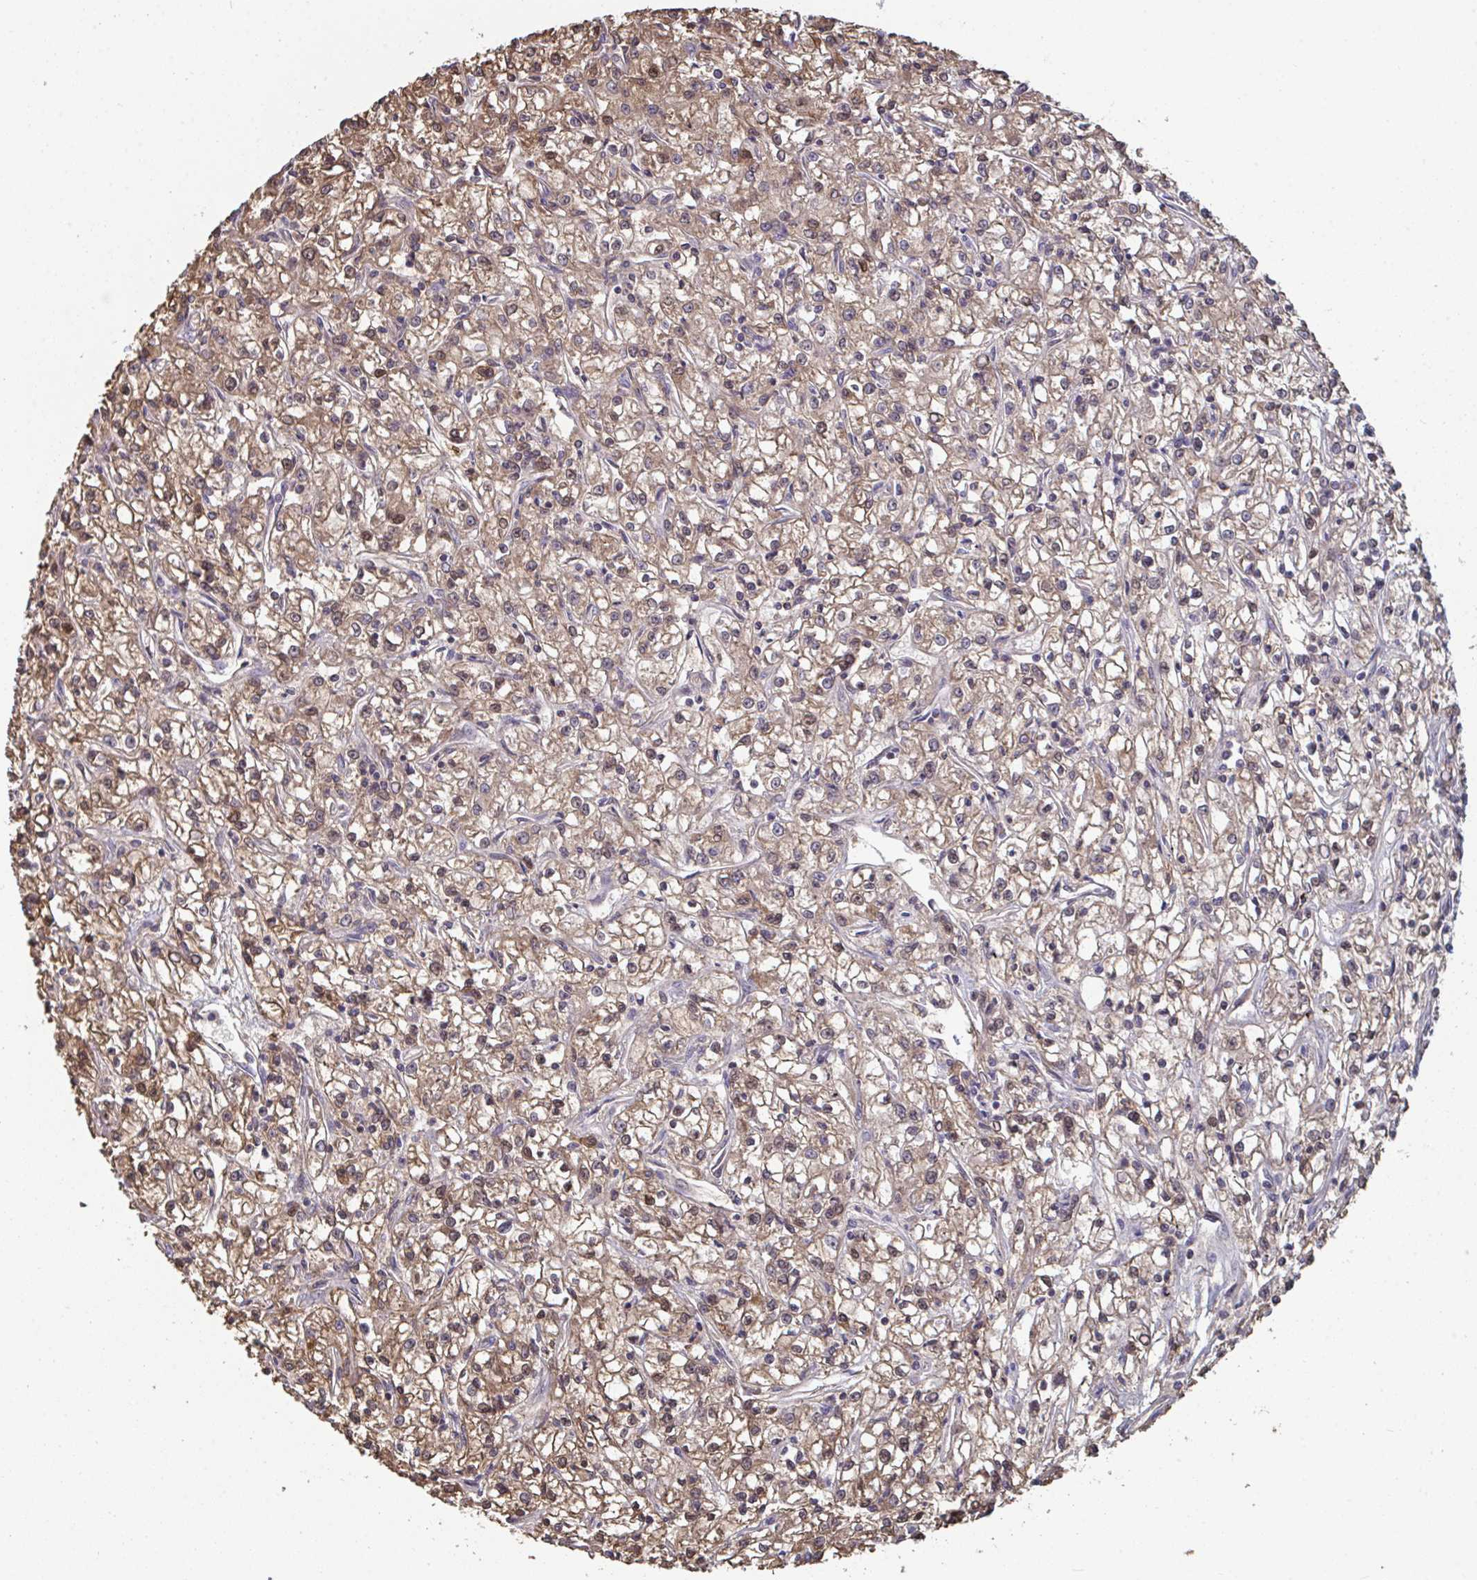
{"staining": {"intensity": "moderate", "quantity": ">75%", "location": "cytoplasmic/membranous,nuclear"}, "tissue": "renal cancer", "cell_type": "Tumor cells", "image_type": "cancer", "snomed": [{"axis": "morphology", "description": "Adenocarcinoma, NOS"}, {"axis": "topography", "description": "Kidney"}], "caption": "Immunohistochemical staining of human renal cancer demonstrates medium levels of moderate cytoplasmic/membranous and nuclear protein staining in approximately >75% of tumor cells.", "gene": "TTC9C", "patient": {"sex": "female", "age": 59}}